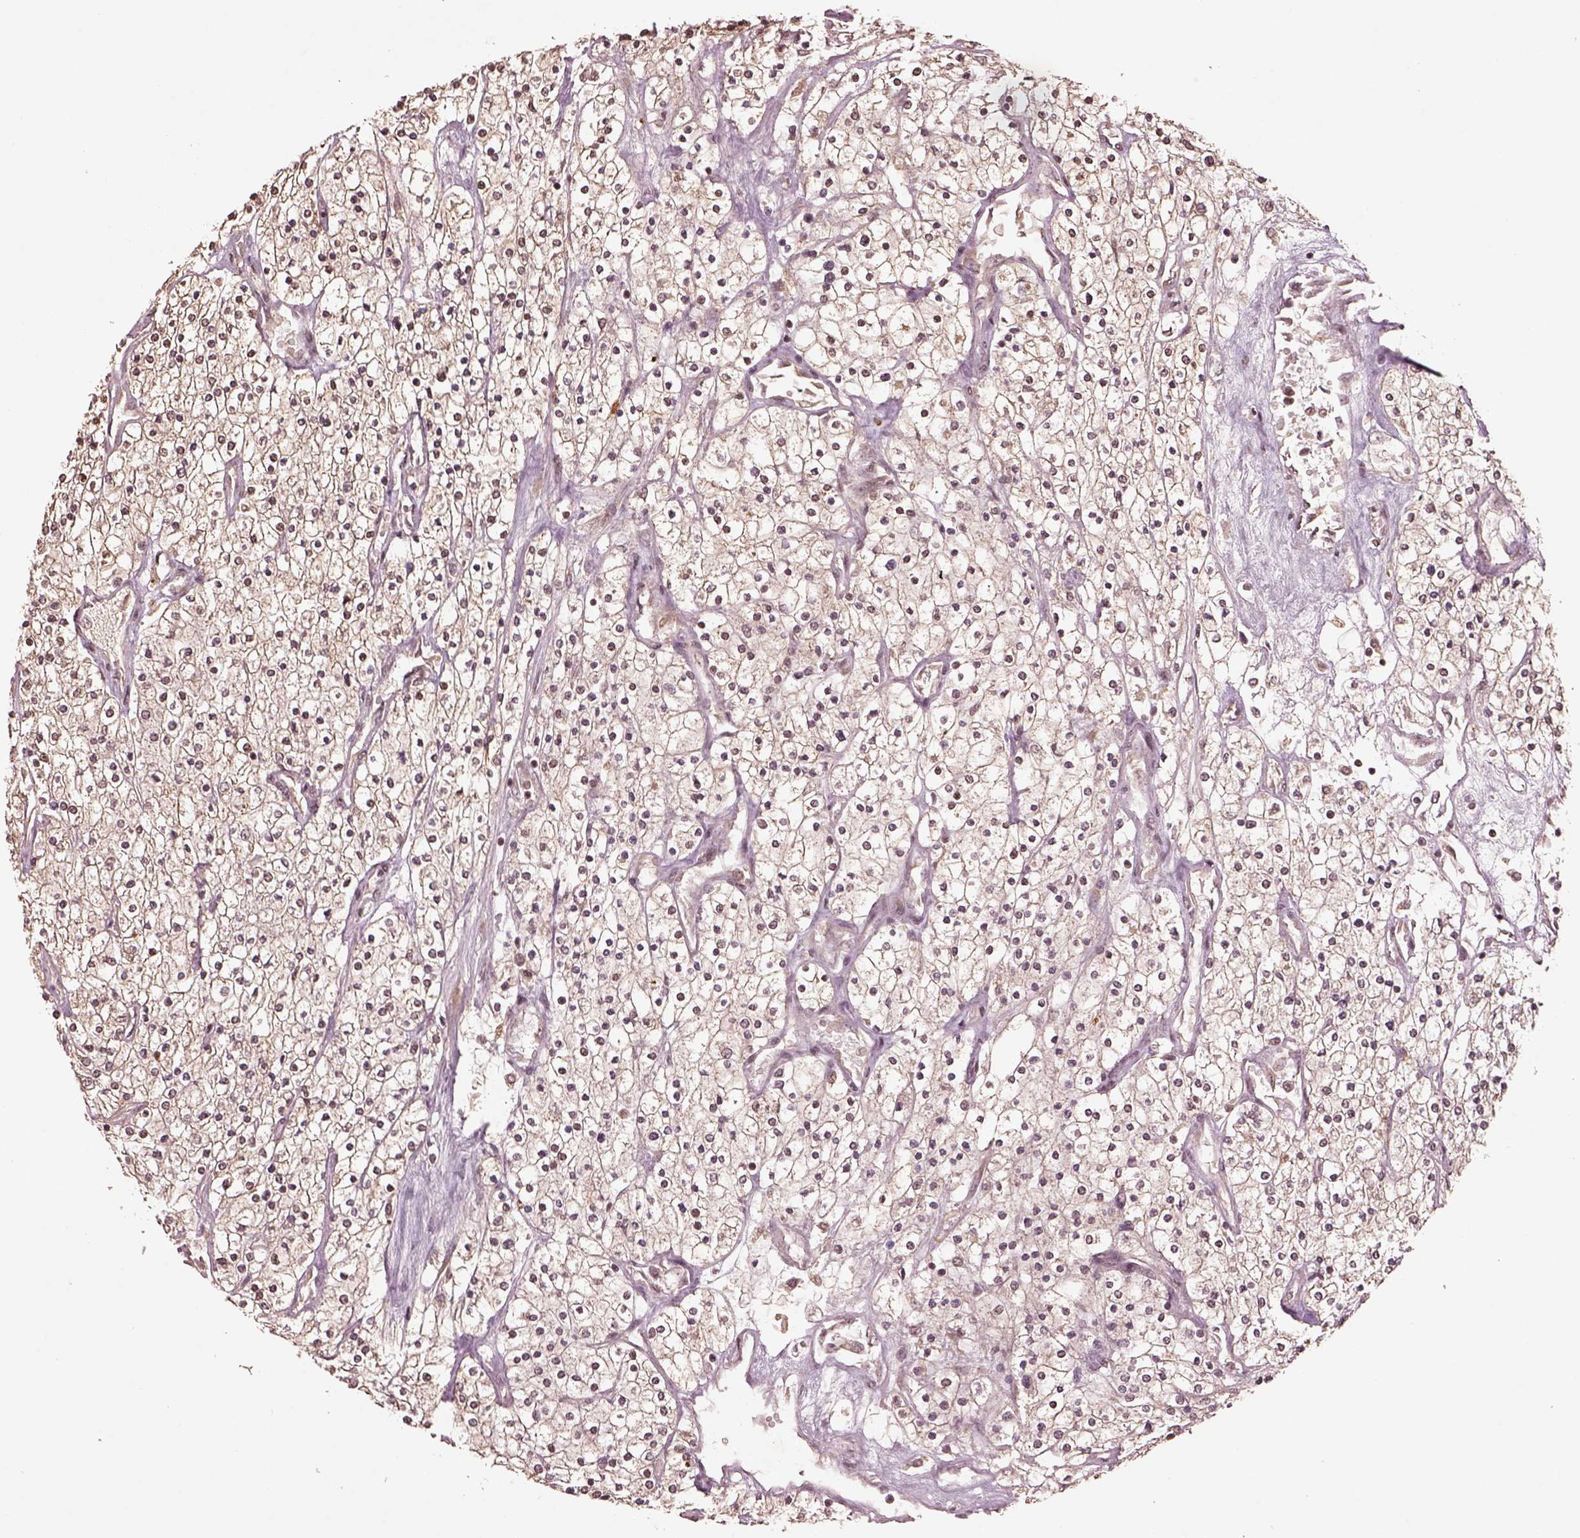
{"staining": {"intensity": "moderate", "quantity": "<25%", "location": "nuclear"}, "tissue": "renal cancer", "cell_type": "Tumor cells", "image_type": "cancer", "snomed": [{"axis": "morphology", "description": "Adenocarcinoma, NOS"}, {"axis": "topography", "description": "Kidney"}], "caption": "Adenocarcinoma (renal) stained with a protein marker reveals moderate staining in tumor cells.", "gene": "BRD9", "patient": {"sex": "male", "age": 80}}